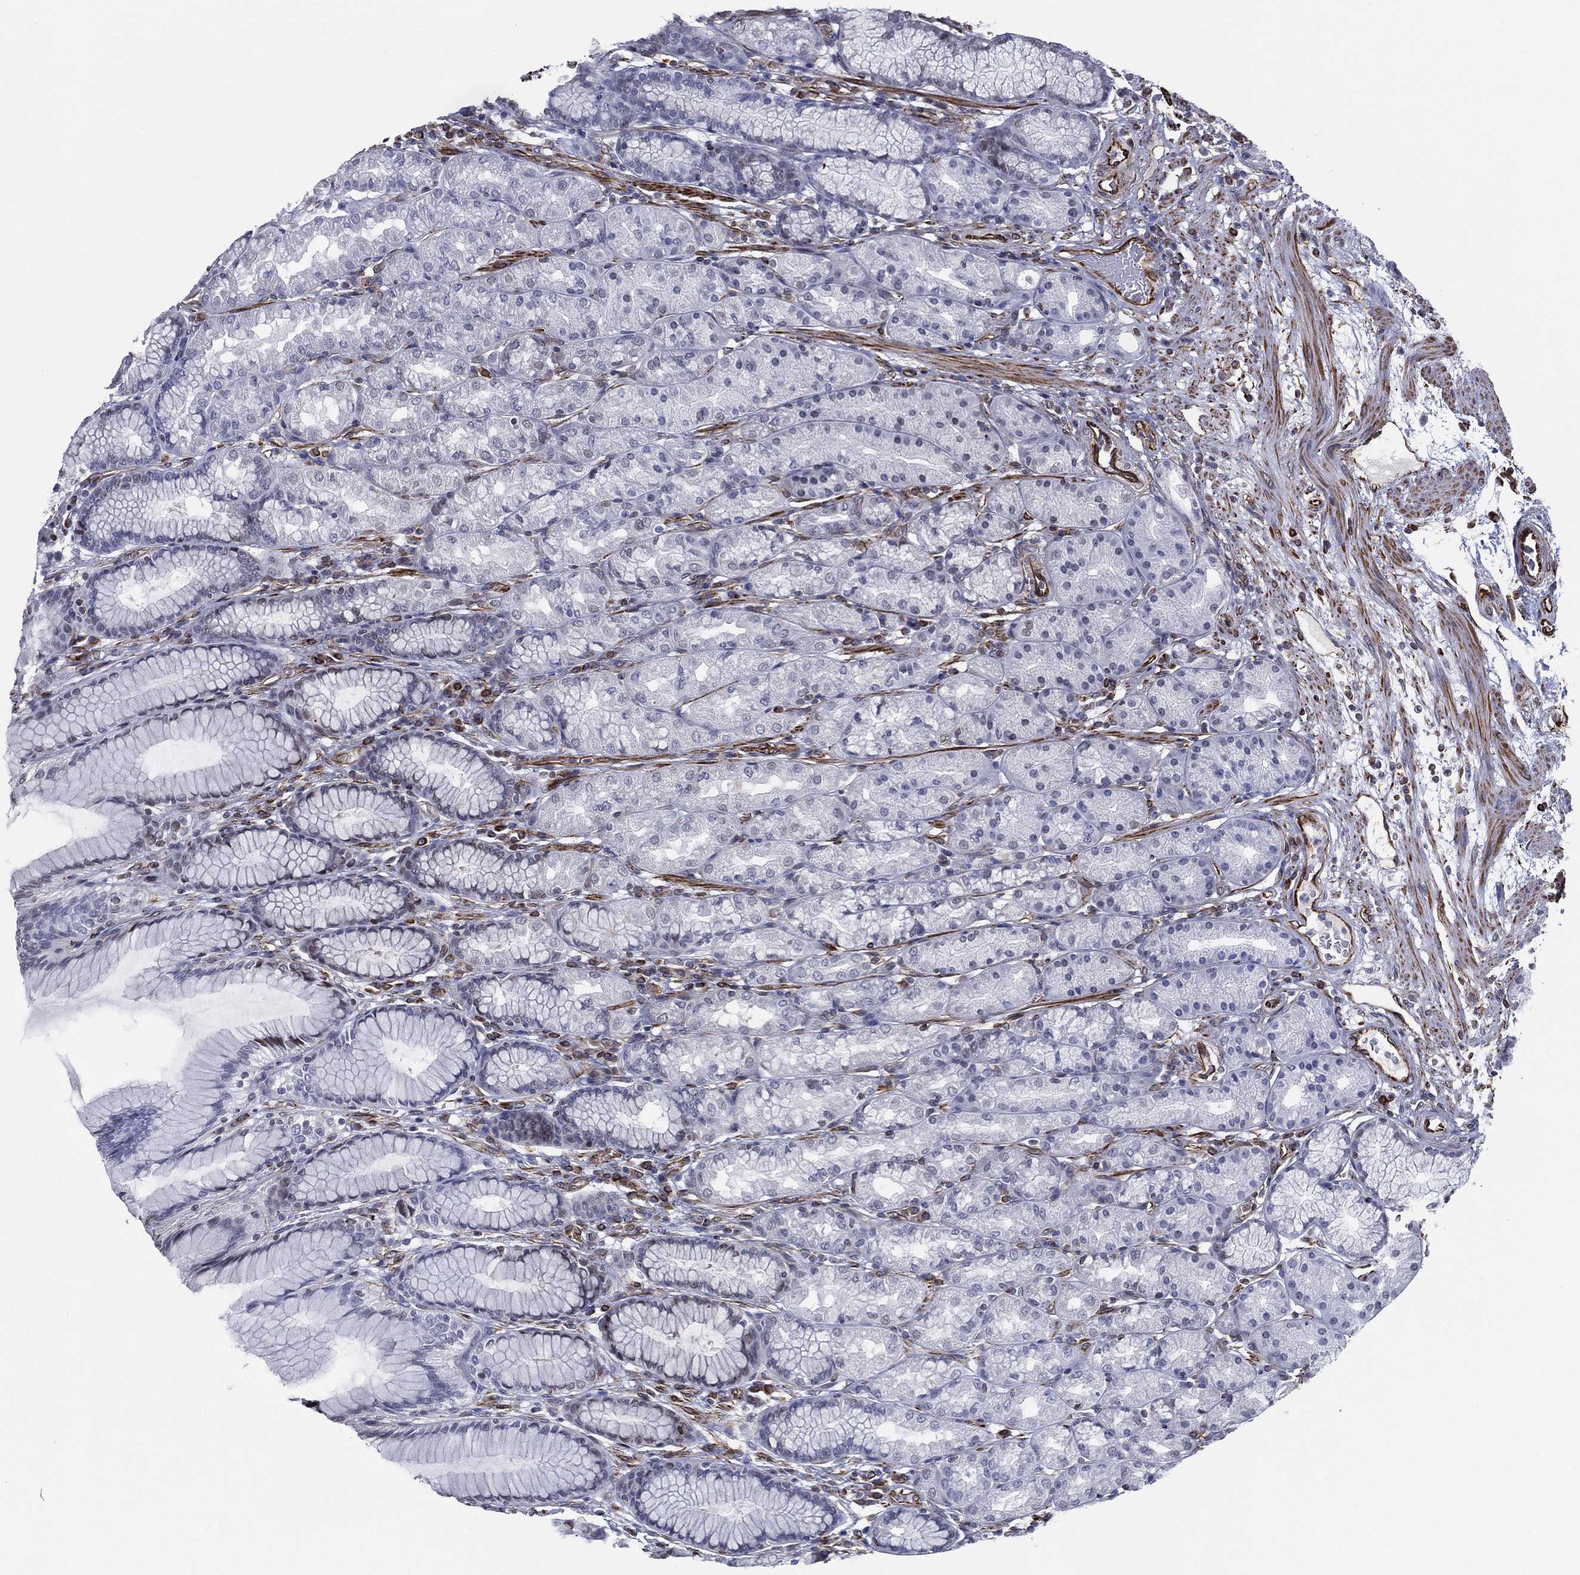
{"staining": {"intensity": "negative", "quantity": "none", "location": "none"}, "tissue": "stomach", "cell_type": "Glandular cells", "image_type": "normal", "snomed": [{"axis": "morphology", "description": "Normal tissue, NOS"}, {"axis": "morphology", "description": "Adenocarcinoma, NOS"}, {"axis": "topography", "description": "Stomach"}], "caption": "High power microscopy image of an IHC photomicrograph of unremarkable stomach, revealing no significant positivity in glandular cells.", "gene": "MAS1", "patient": {"sex": "female", "age": 79}}